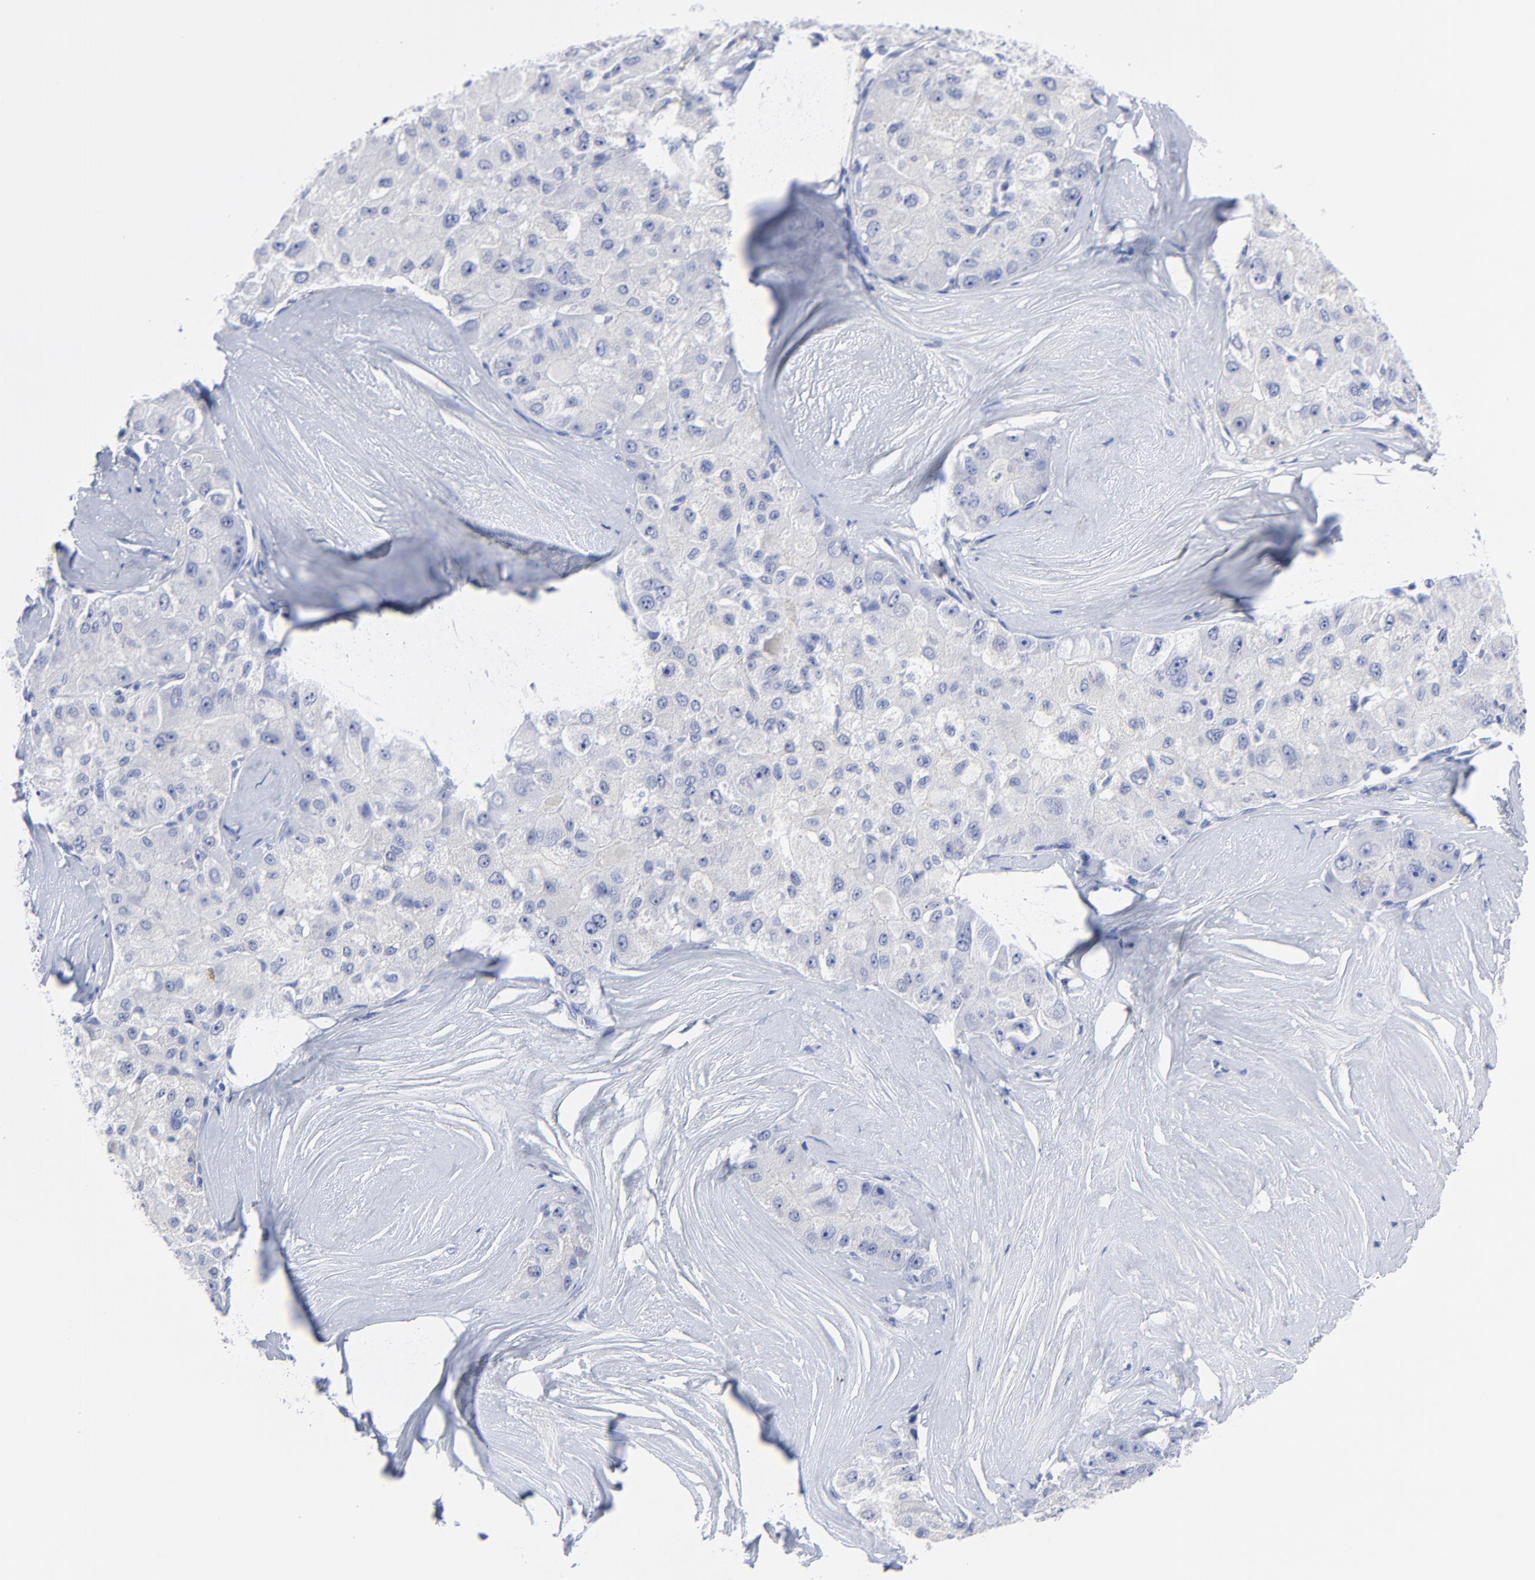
{"staining": {"intensity": "negative", "quantity": "none", "location": "none"}, "tissue": "liver cancer", "cell_type": "Tumor cells", "image_type": "cancer", "snomed": [{"axis": "morphology", "description": "Carcinoma, Hepatocellular, NOS"}, {"axis": "topography", "description": "Liver"}], "caption": "This is an immunohistochemistry (IHC) histopathology image of human liver cancer. There is no positivity in tumor cells.", "gene": "ACY1", "patient": {"sex": "male", "age": 80}}